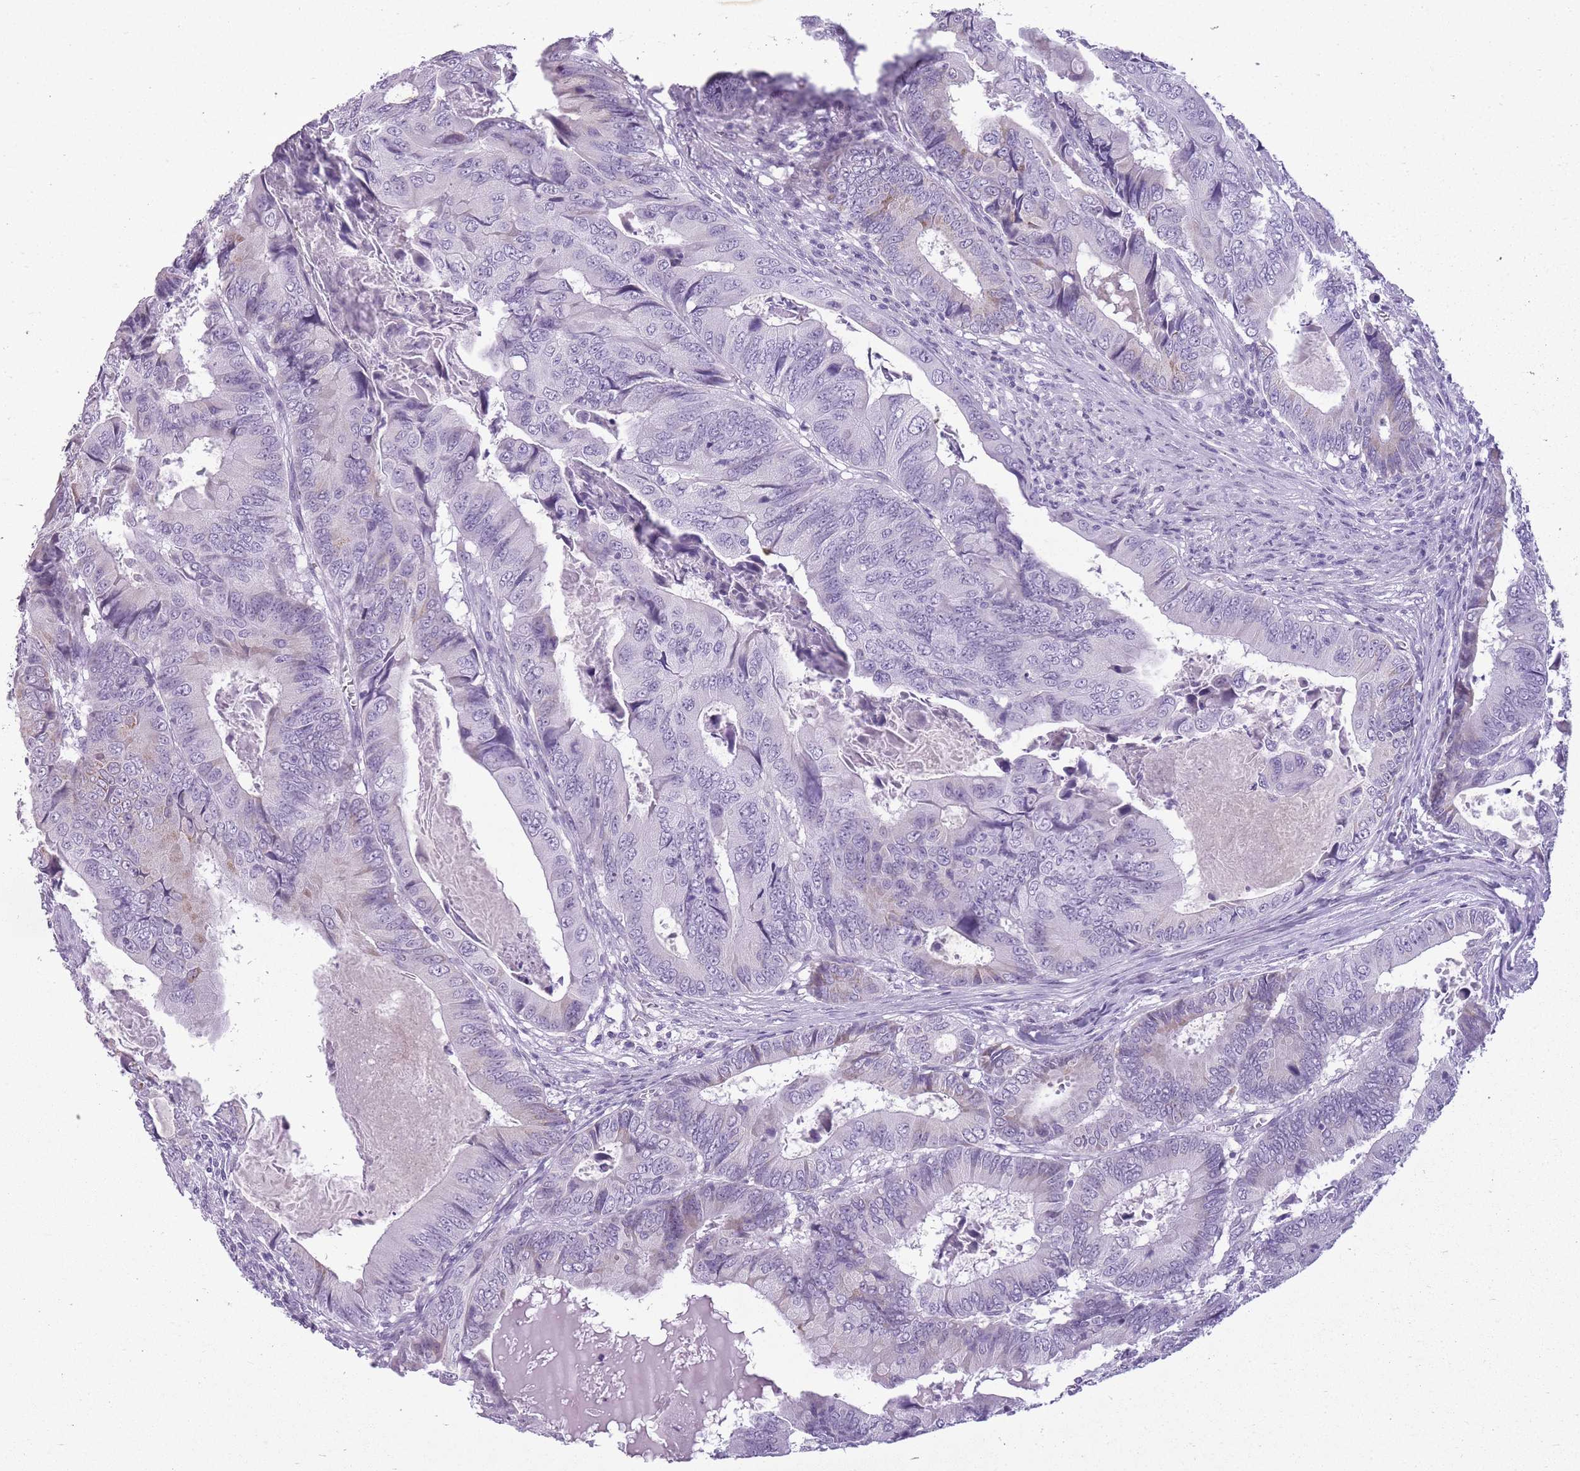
{"staining": {"intensity": "negative", "quantity": "none", "location": "none"}, "tissue": "colorectal cancer", "cell_type": "Tumor cells", "image_type": "cancer", "snomed": [{"axis": "morphology", "description": "Adenocarcinoma, NOS"}, {"axis": "topography", "description": "Colon"}], "caption": "DAB (3,3'-diaminobenzidine) immunohistochemical staining of colorectal adenocarcinoma shows no significant expression in tumor cells. (Stains: DAB (3,3'-diaminobenzidine) immunohistochemistry (IHC) with hematoxylin counter stain, Microscopy: brightfield microscopy at high magnification).", "gene": "GOLGA6D", "patient": {"sex": "male", "age": 85}}